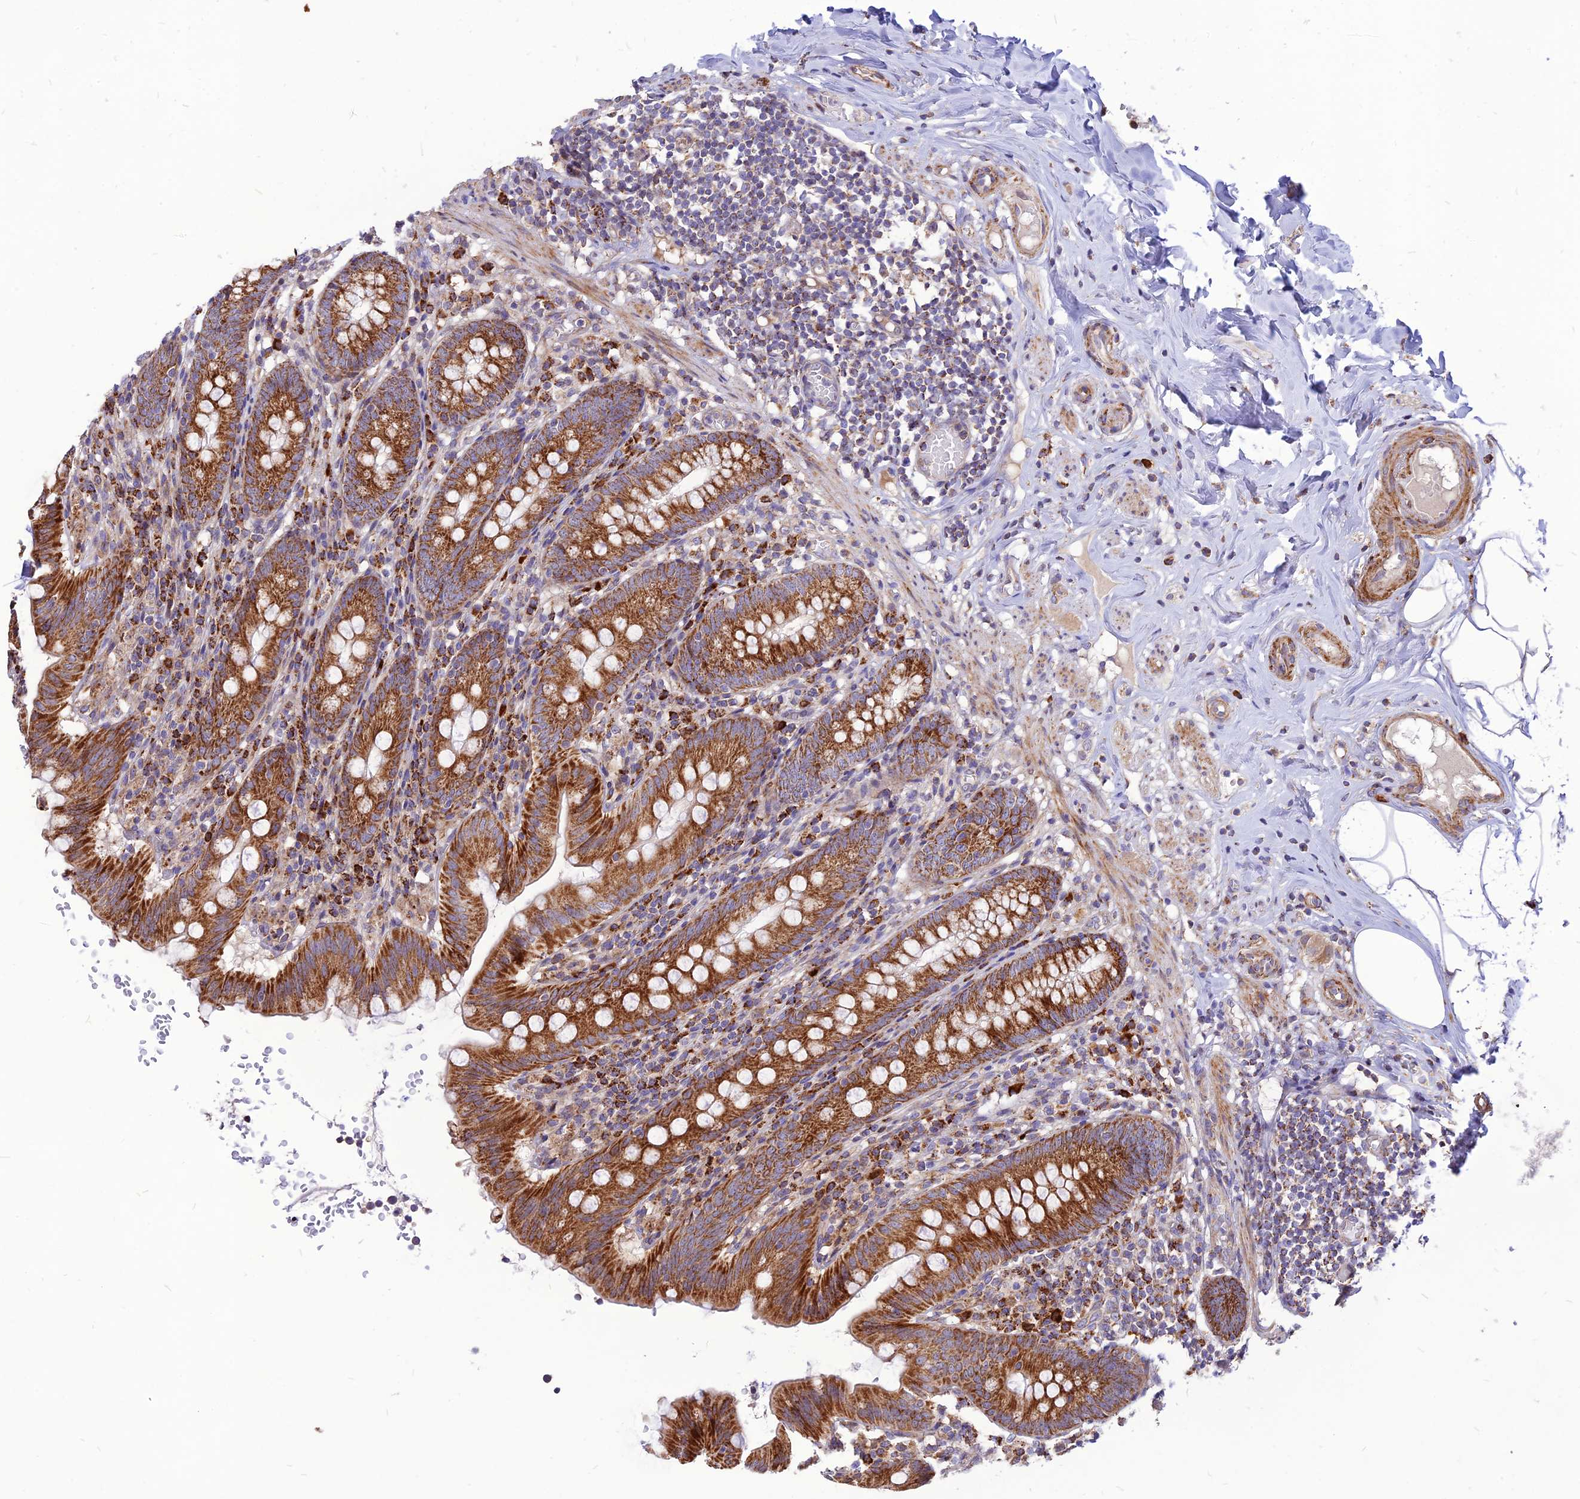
{"staining": {"intensity": "strong", "quantity": ">75%", "location": "cytoplasmic/membranous"}, "tissue": "appendix", "cell_type": "Glandular cells", "image_type": "normal", "snomed": [{"axis": "morphology", "description": "Normal tissue, NOS"}, {"axis": "topography", "description": "Appendix"}], "caption": "Benign appendix demonstrates strong cytoplasmic/membranous expression in approximately >75% of glandular cells (Brightfield microscopy of DAB IHC at high magnification)..", "gene": "ECI1", "patient": {"sex": "male", "age": 55}}